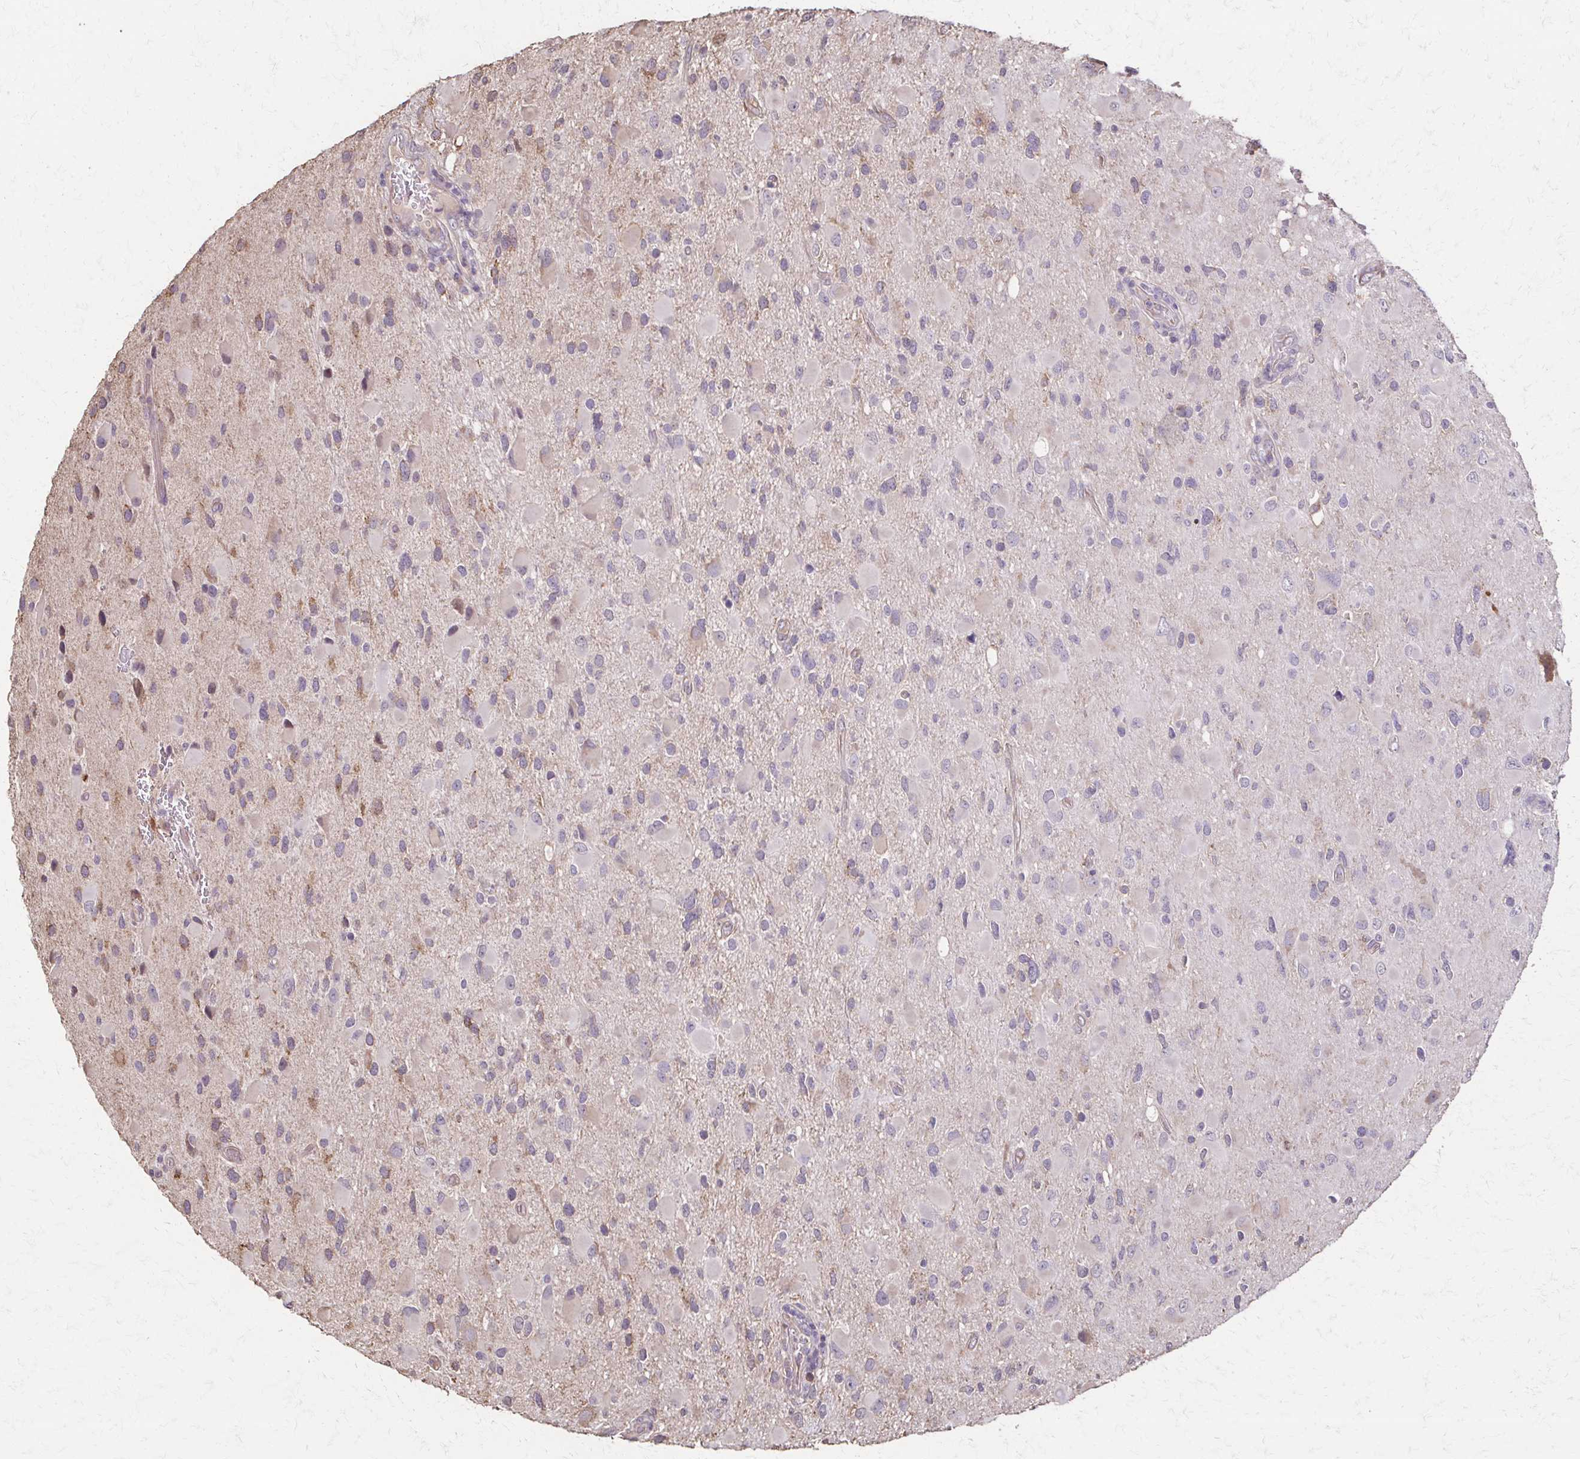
{"staining": {"intensity": "negative", "quantity": "none", "location": "none"}, "tissue": "glioma", "cell_type": "Tumor cells", "image_type": "cancer", "snomed": [{"axis": "morphology", "description": "Glioma, malignant, Low grade"}, {"axis": "topography", "description": "Brain"}], "caption": "Glioma was stained to show a protein in brown. There is no significant staining in tumor cells.", "gene": "IL18BP", "patient": {"sex": "female", "age": 32}}